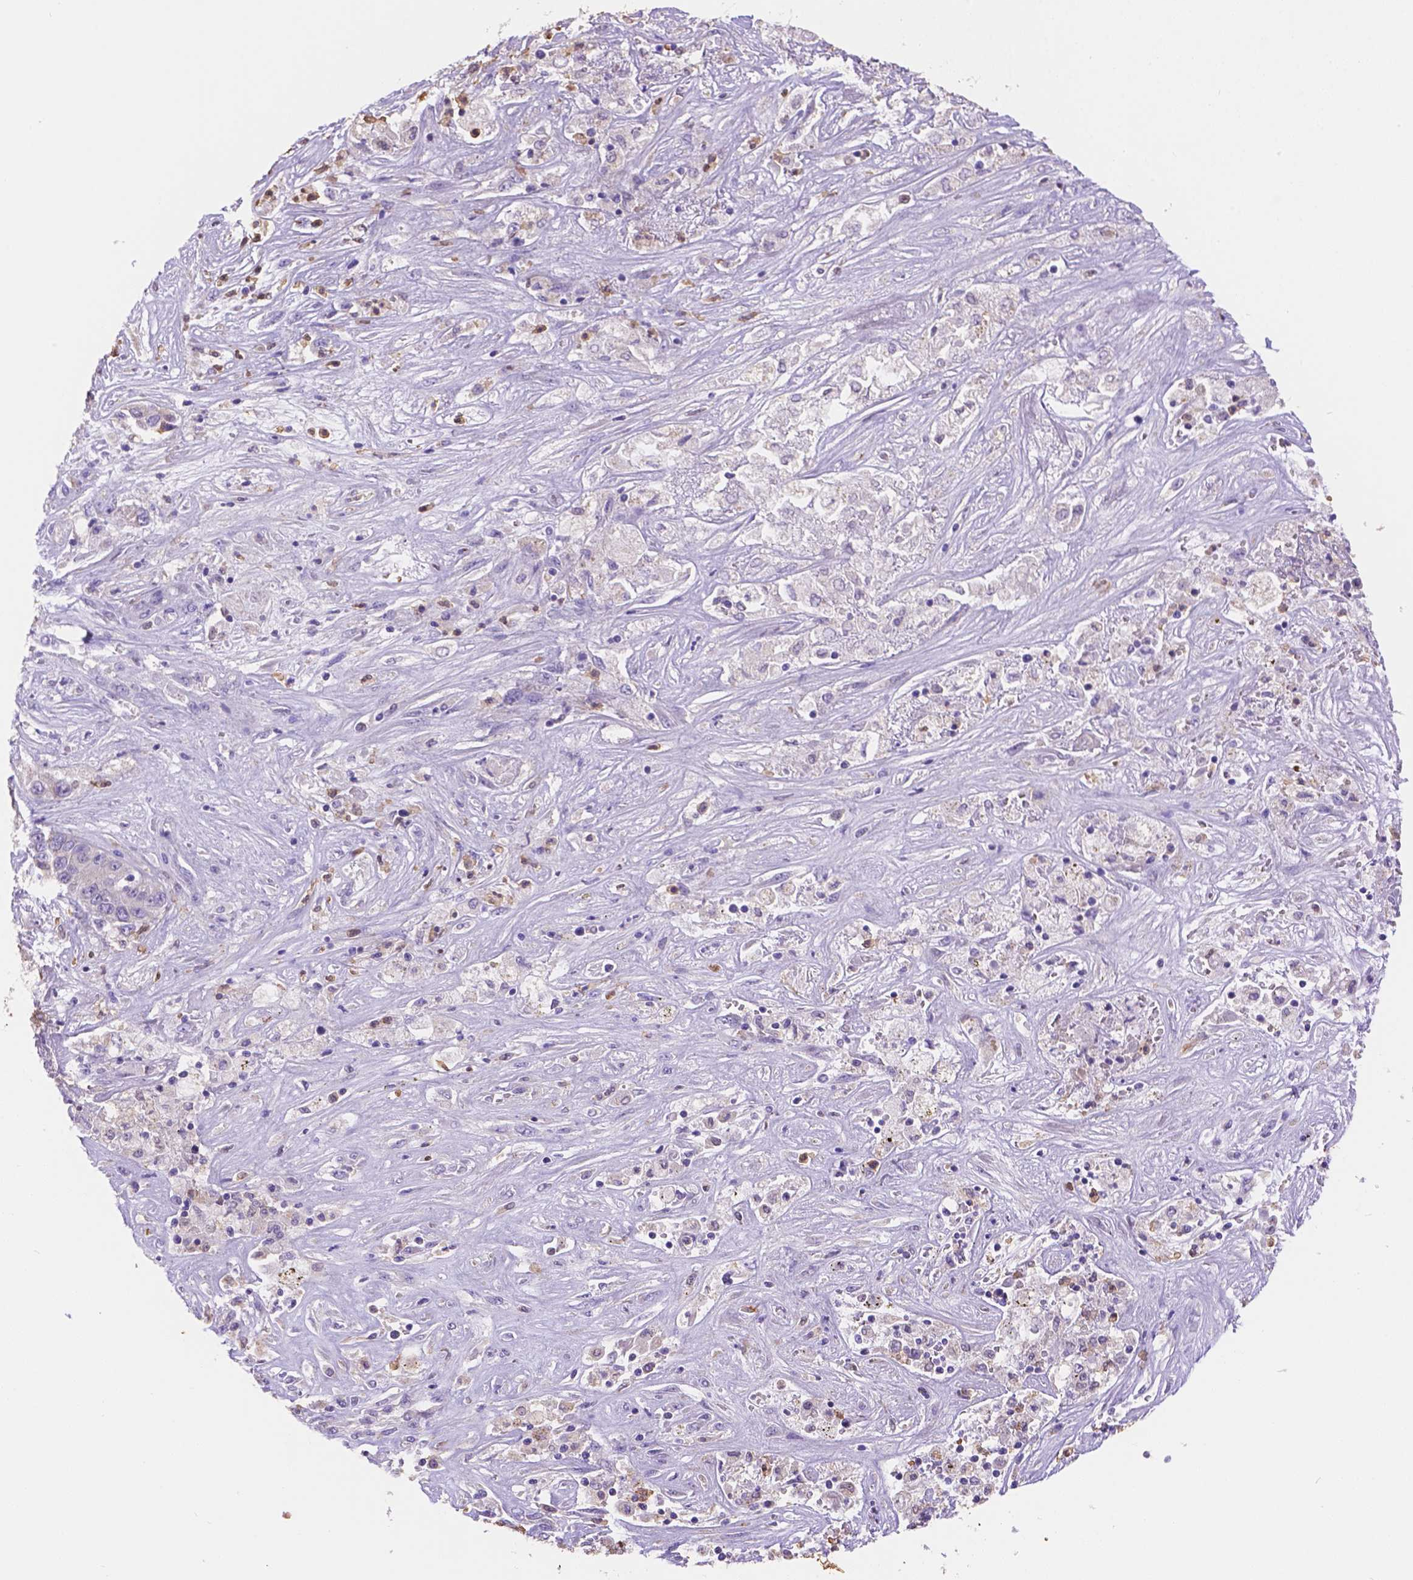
{"staining": {"intensity": "negative", "quantity": "none", "location": "none"}, "tissue": "liver cancer", "cell_type": "Tumor cells", "image_type": "cancer", "snomed": [{"axis": "morphology", "description": "Cholangiocarcinoma"}, {"axis": "topography", "description": "Liver"}], "caption": "IHC of liver cancer (cholangiocarcinoma) displays no positivity in tumor cells. (Brightfield microscopy of DAB IHC at high magnification).", "gene": "NXPE2", "patient": {"sex": "female", "age": 52}}